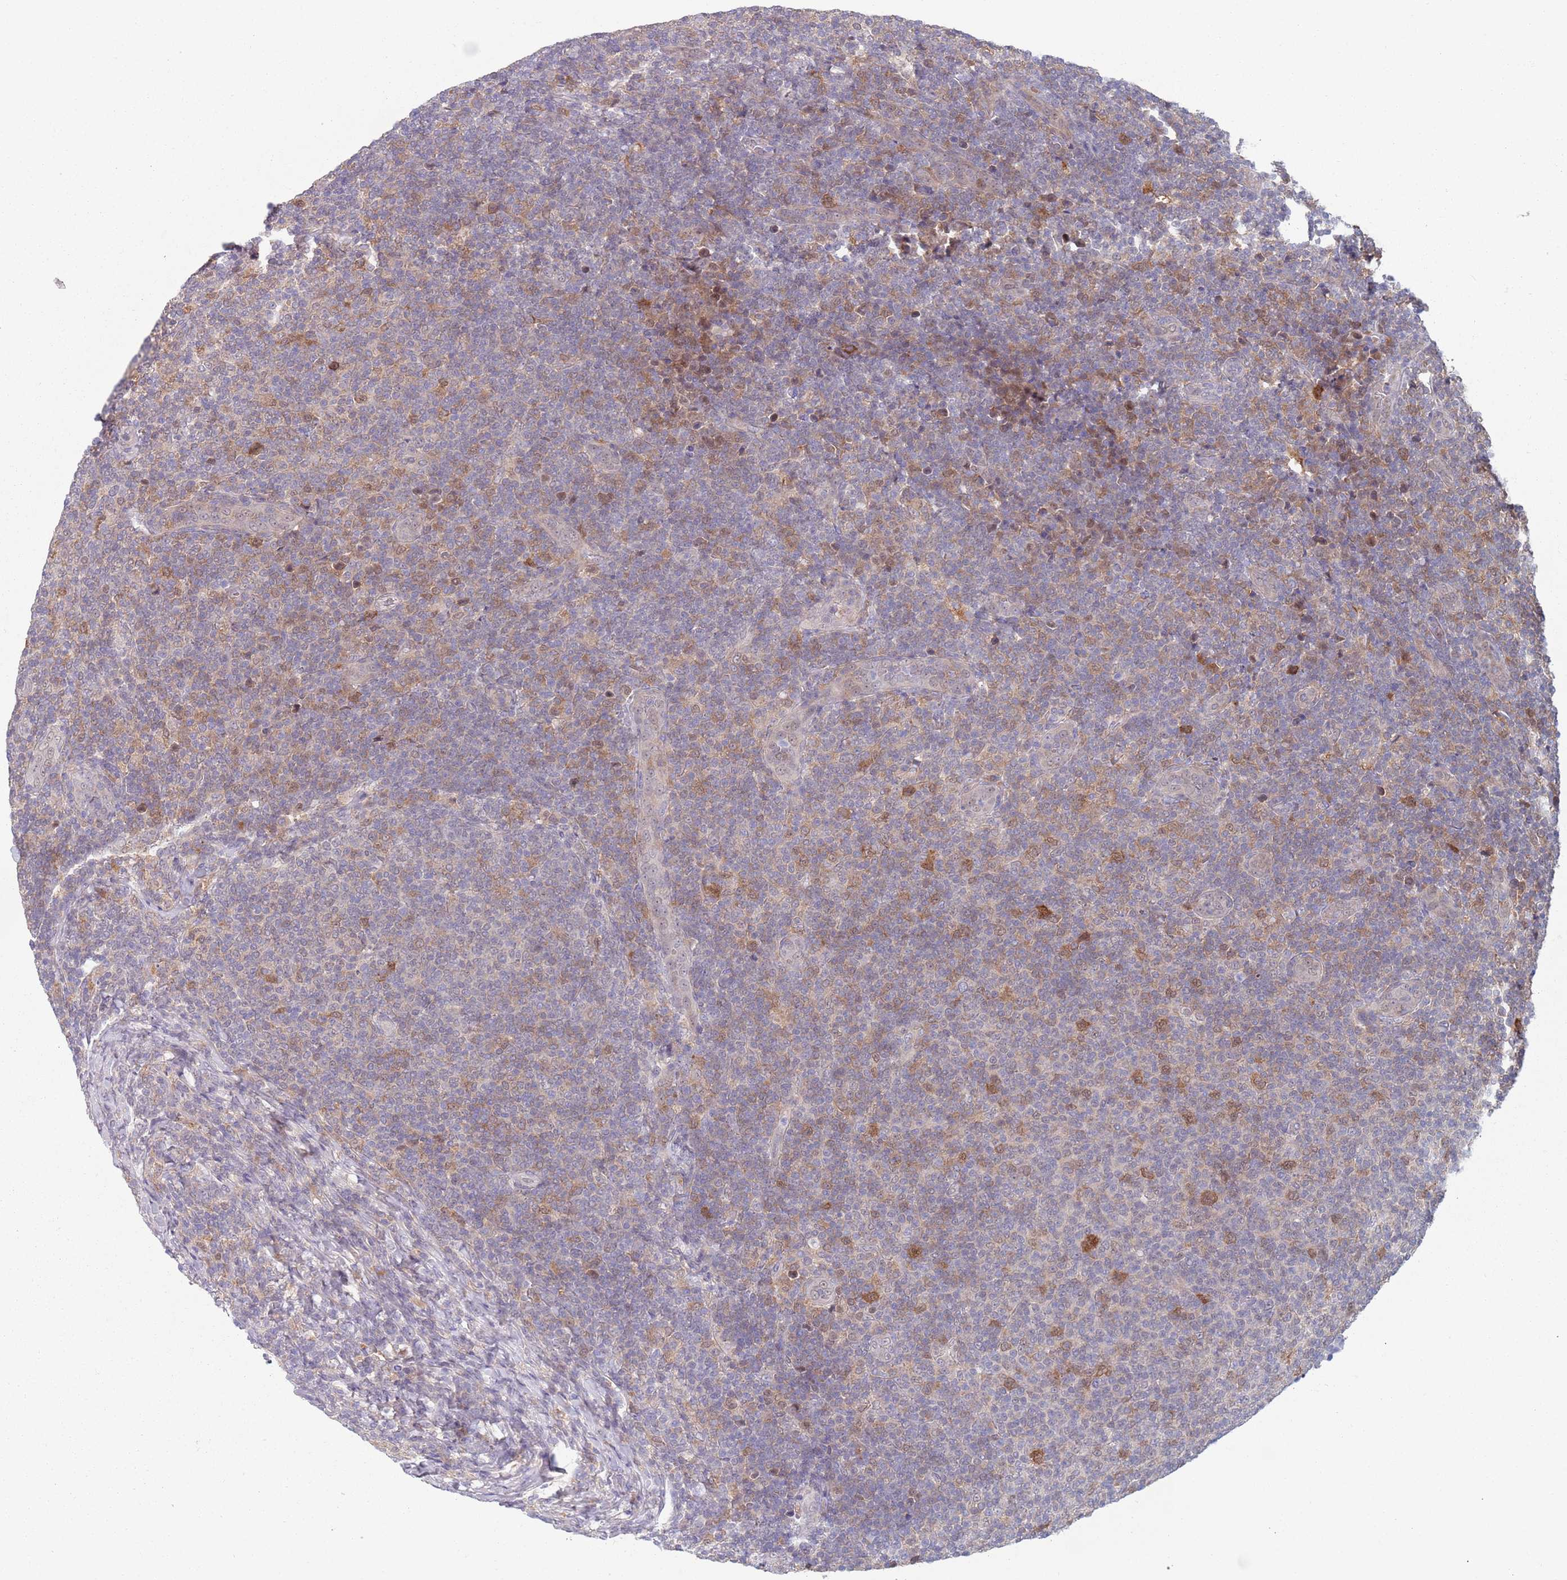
{"staining": {"intensity": "moderate", "quantity": "<25%", "location": "cytoplasmic/membranous,nuclear"}, "tissue": "lymphoma", "cell_type": "Tumor cells", "image_type": "cancer", "snomed": [{"axis": "morphology", "description": "Malignant lymphoma, non-Hodgkin's type, Low grade"}, {"axis": "topography", "description": "Lymph node"}], "caption": "Immunohistochemical staining of malignant lymphoma, non-Hodgkin's type (low-grade) demonstrates low levels of moderate cytoplasmic/membranous and nuclear positivity in approximately <25% of tumor cells. Nuclei are stained in blue.", "gene": "CLNS1A", "patient": {"sex": "male", "age": 66}}